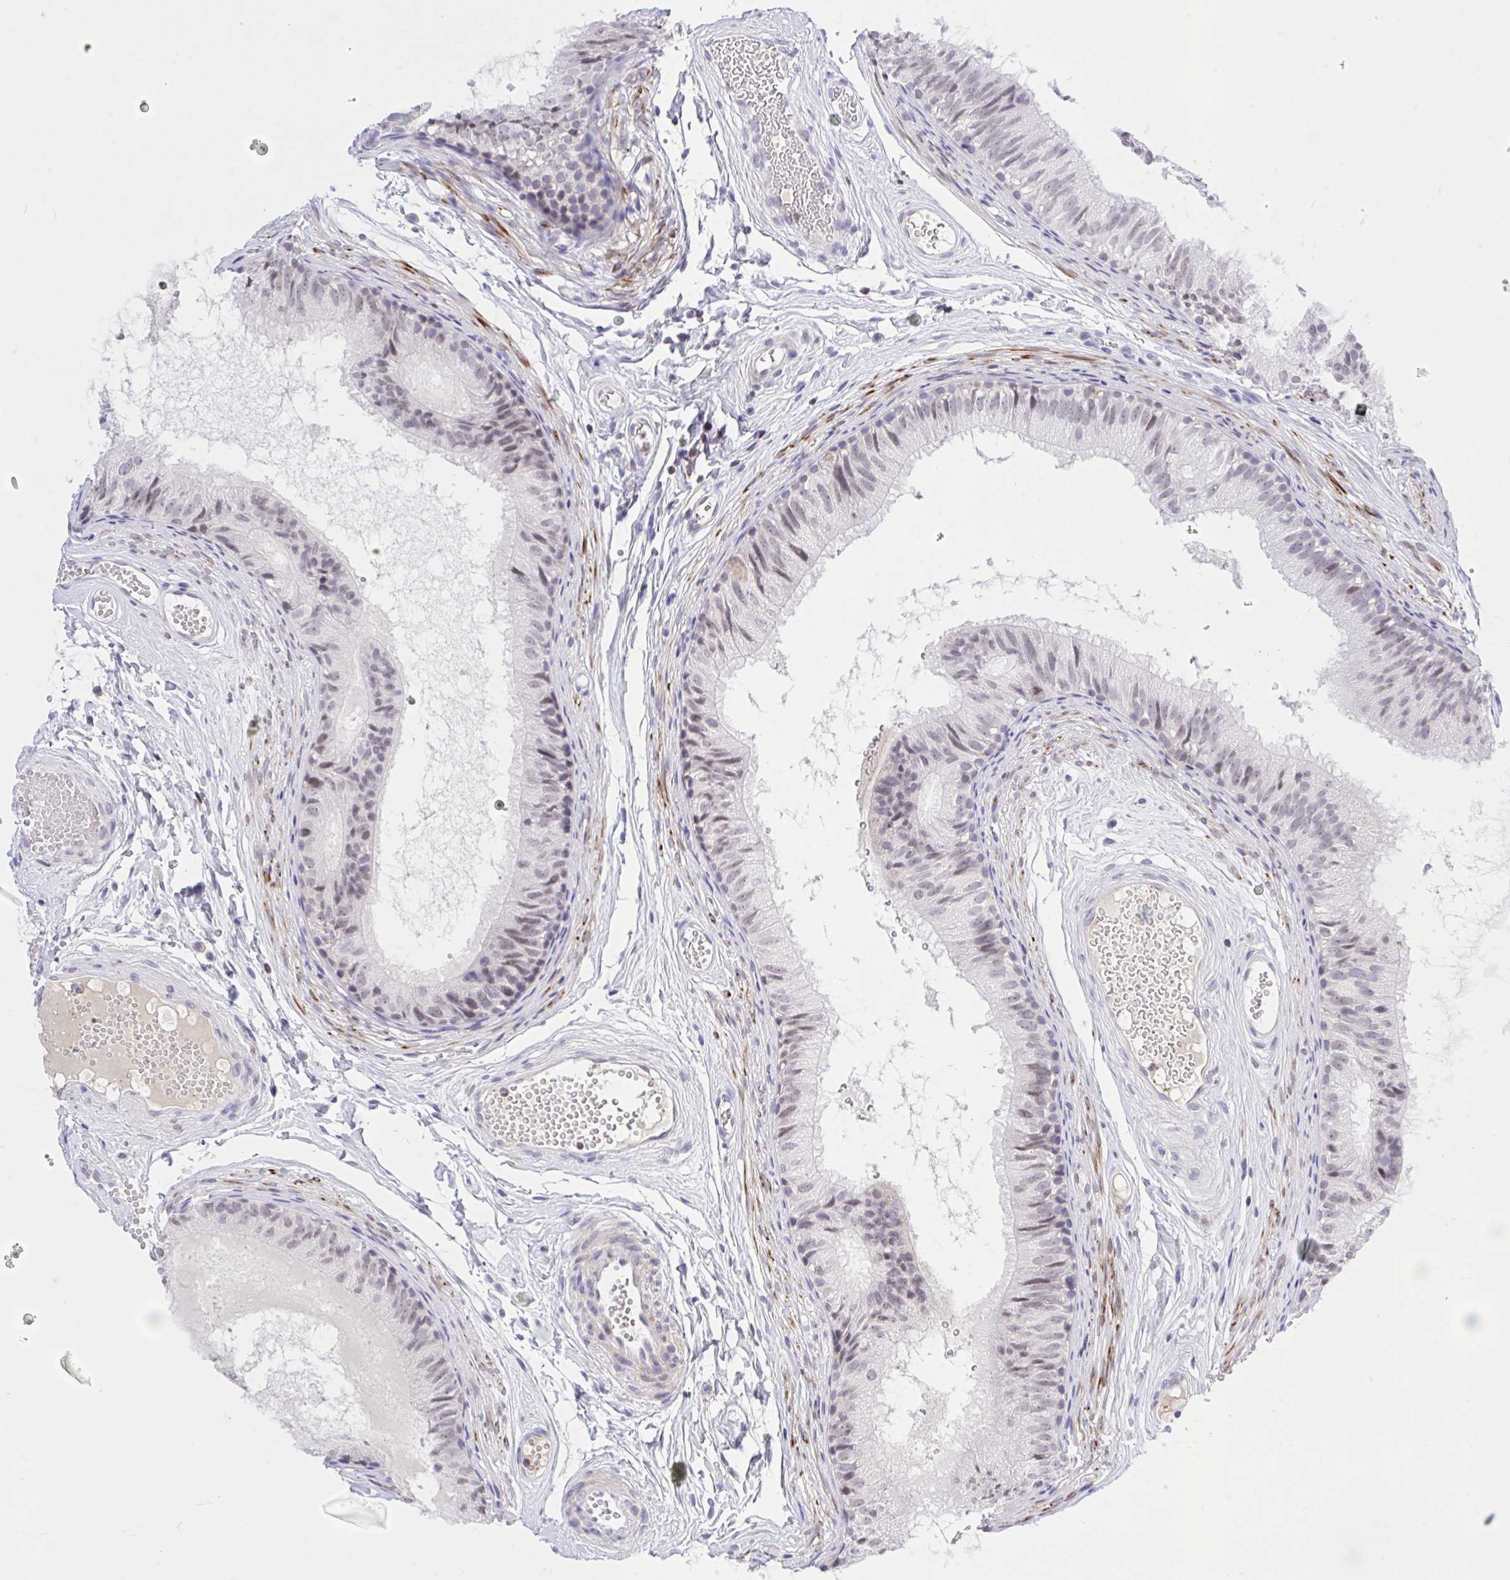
{"staining": {"intensity": "weak", "quantity": ">75%", "location": "nuclear"}, "tissue": "epididymis", "cell_type": "Glandular cells", "image_type": "normal", "snomed": [{"axis": "morphology", "description": "Normal tissue, NOS"}, {"axis": "morphology", "description": "Seminoma, NOS"}, {"axis": "topography", "description": "Testis"}, {"axis": "topography", "description": "Epididymis"}], "caption": "Glandular cells reveal low levels of weak nuclear positivity in about >75% of cells in unremarkable human epididymis.", "gene": "CXCL8", "patient": {"sex": "male", "age": 34}}